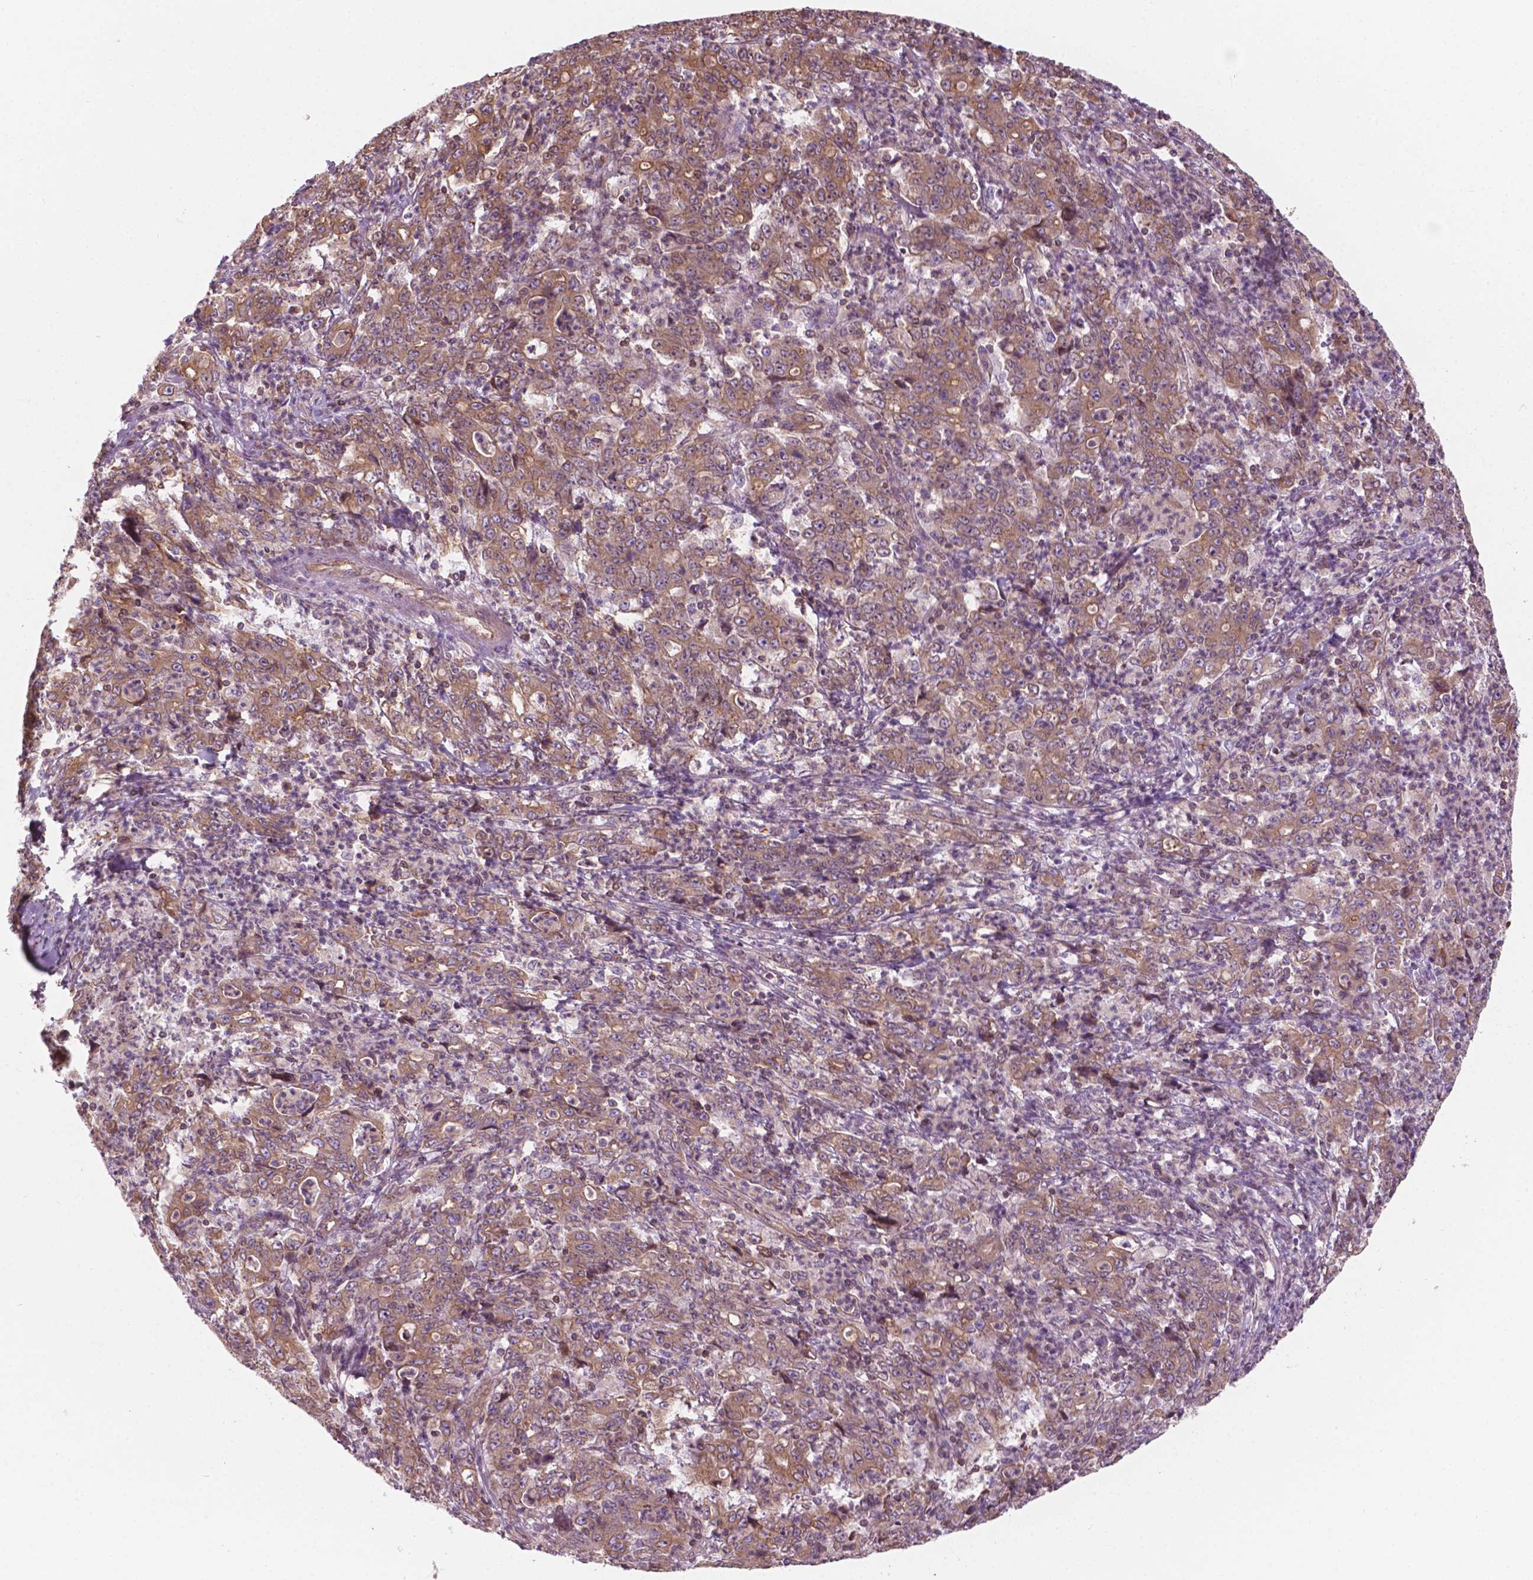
{"staining": {"intensity": "weak", "quantity": ">75%", "location": "cytoplasmic/membranous"}, "tissue": "stomach cancer", "cell_type": "Tumor cells", "image_type": "cancer", "snomed": [{"axis": "morphology", "description": "Adenocarcinoma, NOS"}, {"axis": "topography", "description": "Stomach, lower"}], "caption": "Tumor cells show low levels of weak cytoplasmic/membranous expression in about >75% of cells in stomach cancer (adenocarcinoma). (DAB (3,3'-diaminobenzidine) IHC with brightfield microscopy, high magnification).", "gene": "SURF4", "patient": {"sex": "female", "age": 71}}